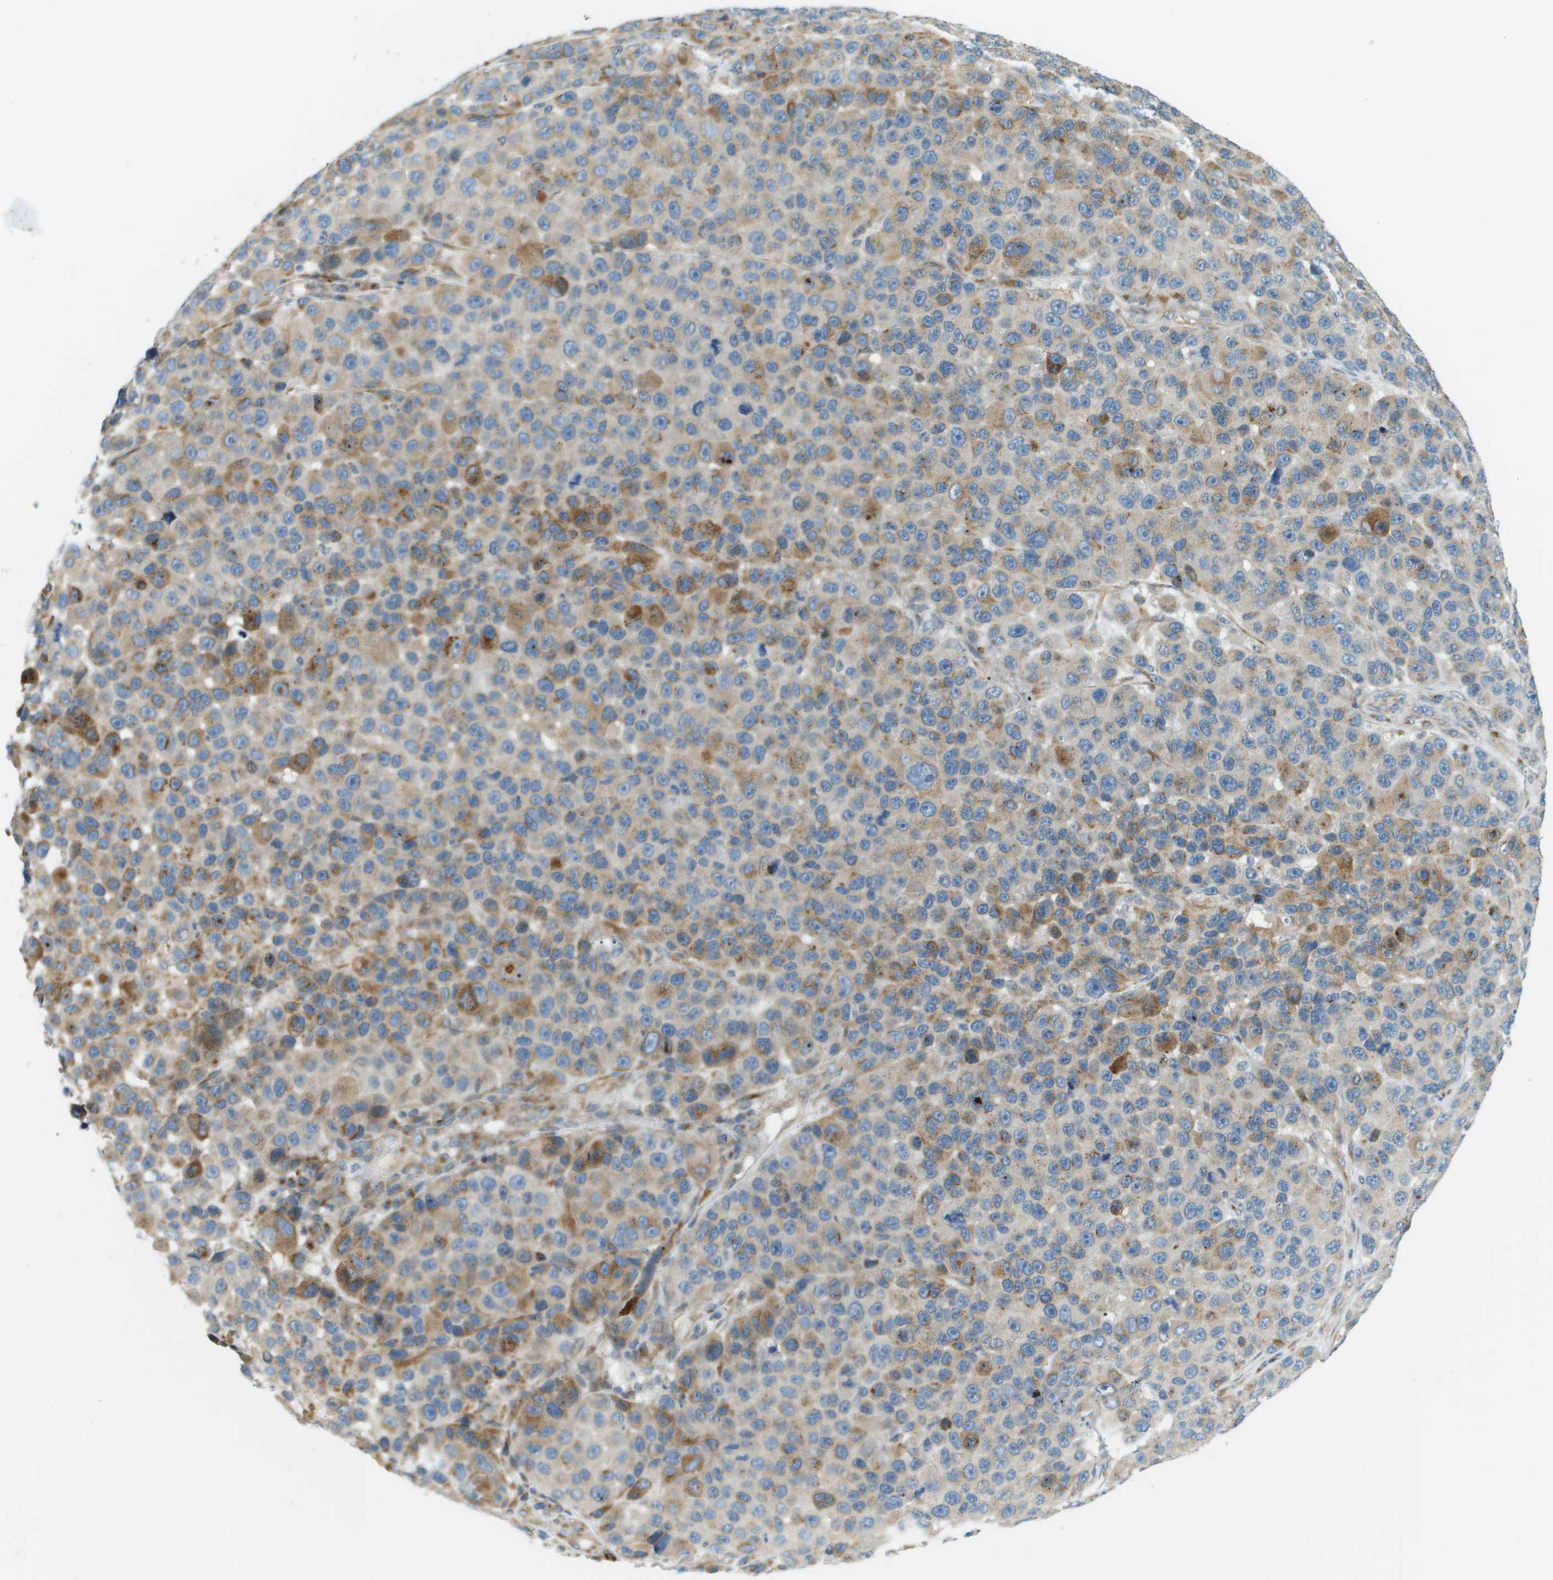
{"staining": {"intensity": "moderate", "quantity": "25%-75%", "location": "cytoplasmic/membranous"}, "tissue": "melanoma", "cell_type": "Tumor cells", "image_type": "cancer", "snomed": [{"axis": "morphology", "description": "Malignant melanoma, NOS"}, {"axis": "topography", "description": "Skin"}], "caption": "Melanoma was stained to show a protein in brown. There is medium levels of moderate cytoplasmic/membranous staining in approximately 25%-75% of tumor cells. (DAB (3,3'-diaminobenzidine) = brown stain, brightfield microscopy at high magnification).", "gene": "ACBD3", "patient": {"sex": "male", "age": 53}}